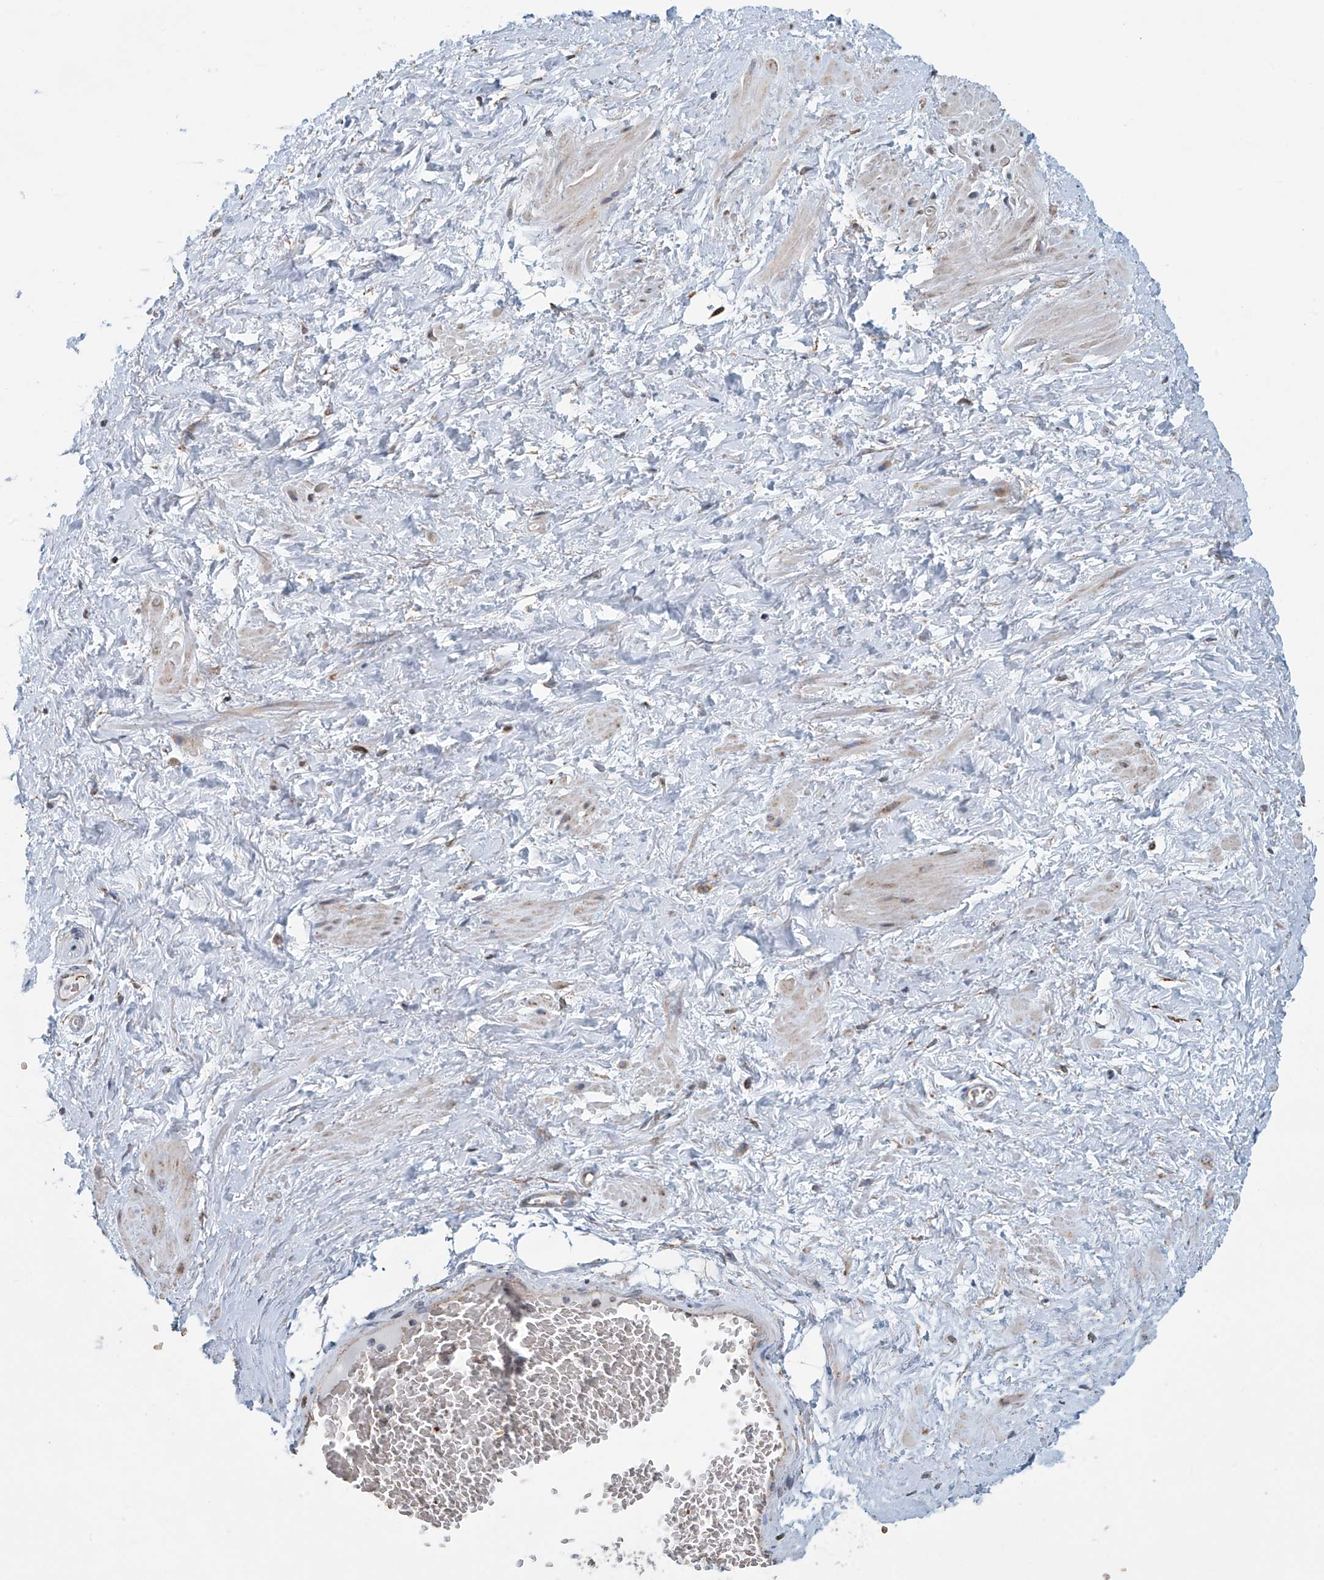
{"staining": {"intensity": "negative", "quantity": "none", "location": "none"}, "tissue": "adipose tissue", "cell_type": "Adipocytes", "image_type": "normal", "snomed": [{"axis": "morphology", "description": "Normal tissue, NOS"}, {"axis": "morphology", "description": "Adenocarcinoma, Low grade"}, {"axis": "topography", "description": "Prostate"}, {"axis": "topography", "description": "Peripheral nerve tissue"}], "caption": "DAB immunohistochemical staining of normal adipose tissue demonstrates no significant positivity in adipocytes.", "gene": "COMMD1", "patient": {"sex": "male", "age": 63}}